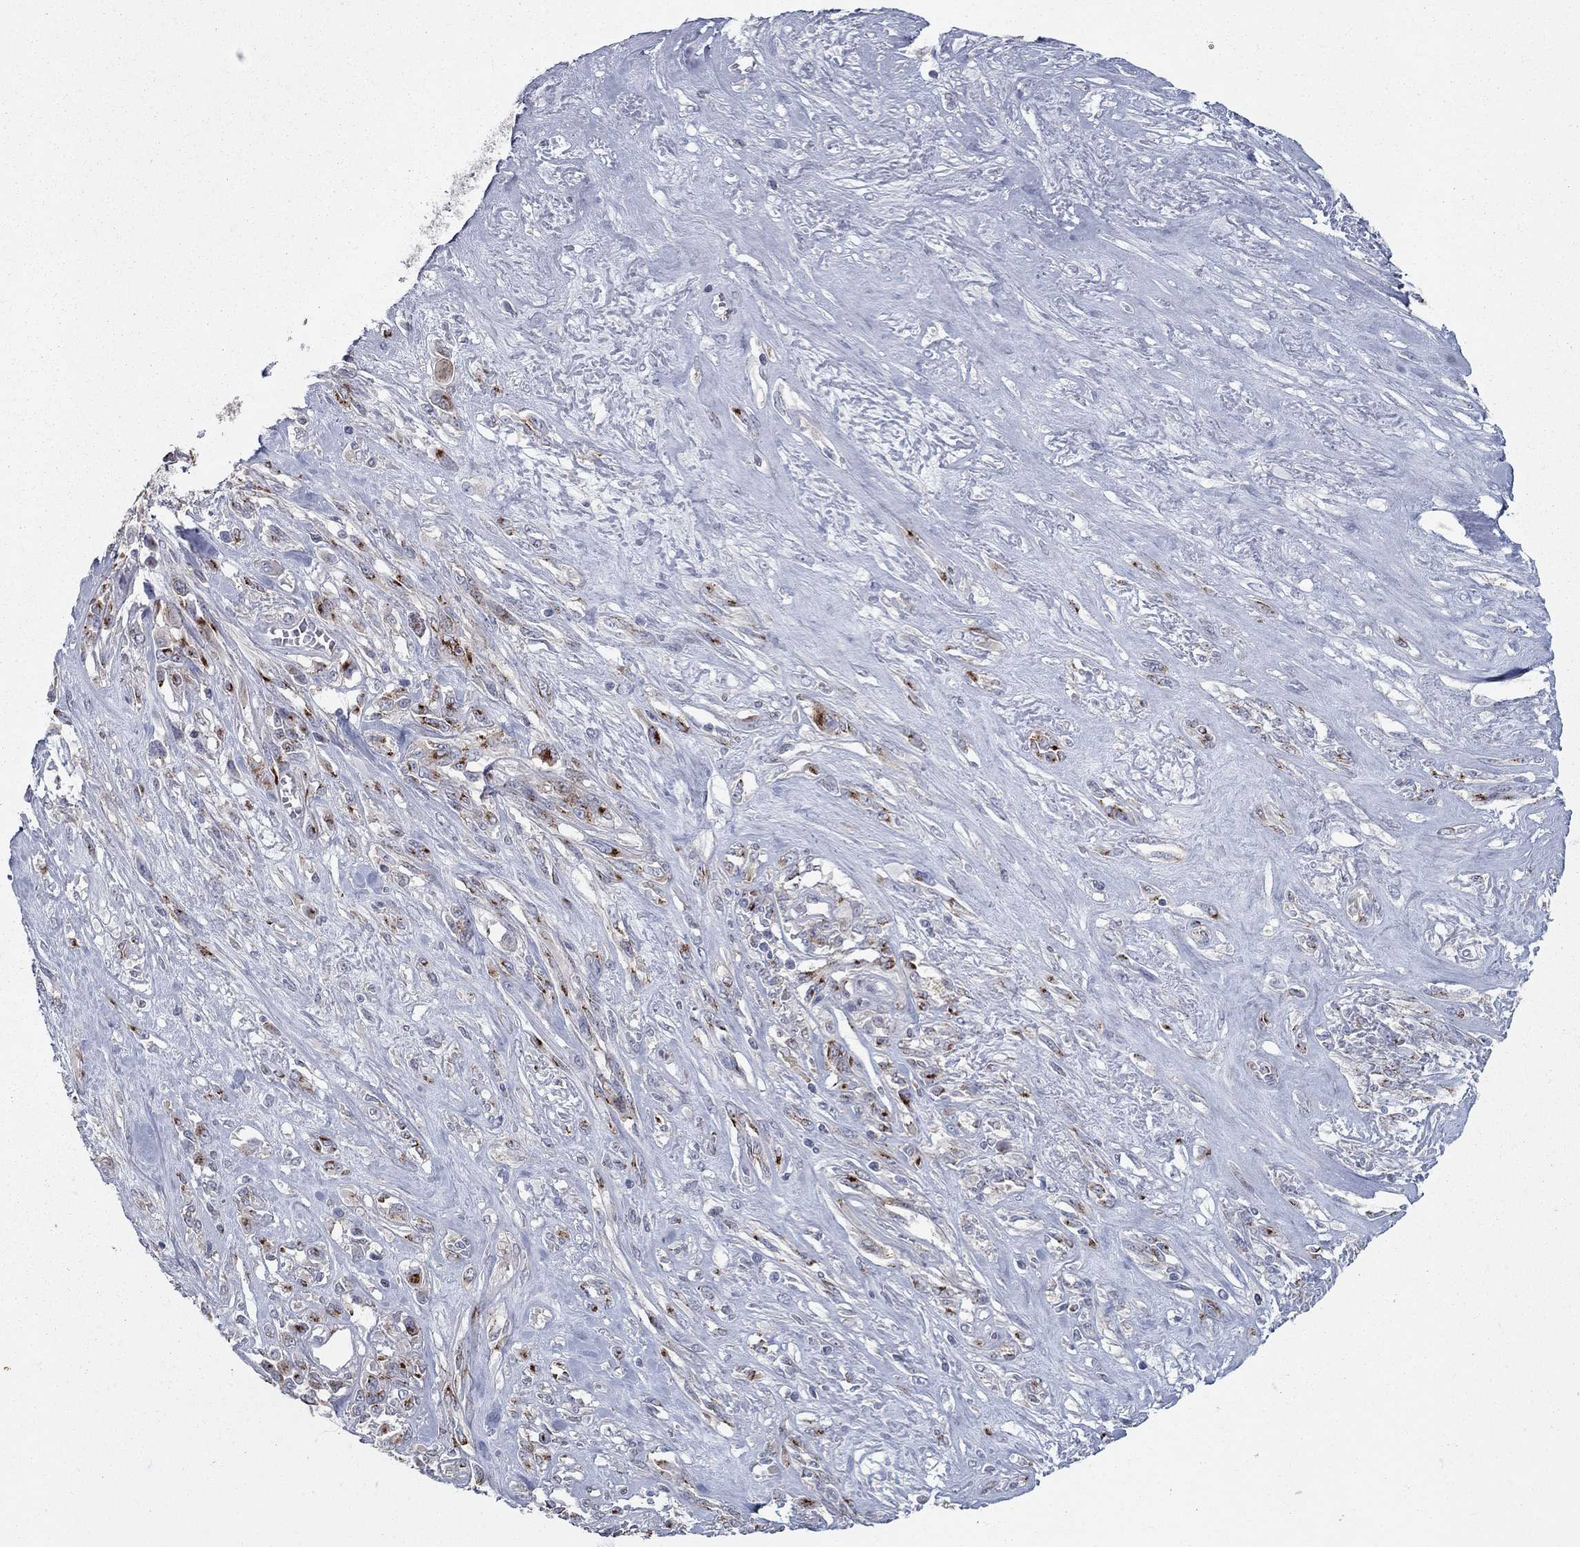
{"staining": {"intensity": "strong", "quantity": "25%-75%", "location": "cytoplasmic/membranous"}, "tissue": "melanoma", "cell_type": "Tumor cells", "image_type": "cancer", "snomed": [{"axis": "morphology", "description": "Malignant melanoma, NOS"}, {"axis": "topography", "description": "Skin"}], "caption": "High-magnification brightfield microscopy of malignant melanoma stained with DAB (brown) and counterstained with hematoxylin (blue). tumor cells exhibit strong cytoplasmic/membranous staining is seen in about25%-75% of cells. (DAB (3,3'-diaminobenzidine) IHC, brown staining for protein, blue staining for nuclei).", "gene": "KIAA0319L", "patient": {"sex": "female", "age": 91}}